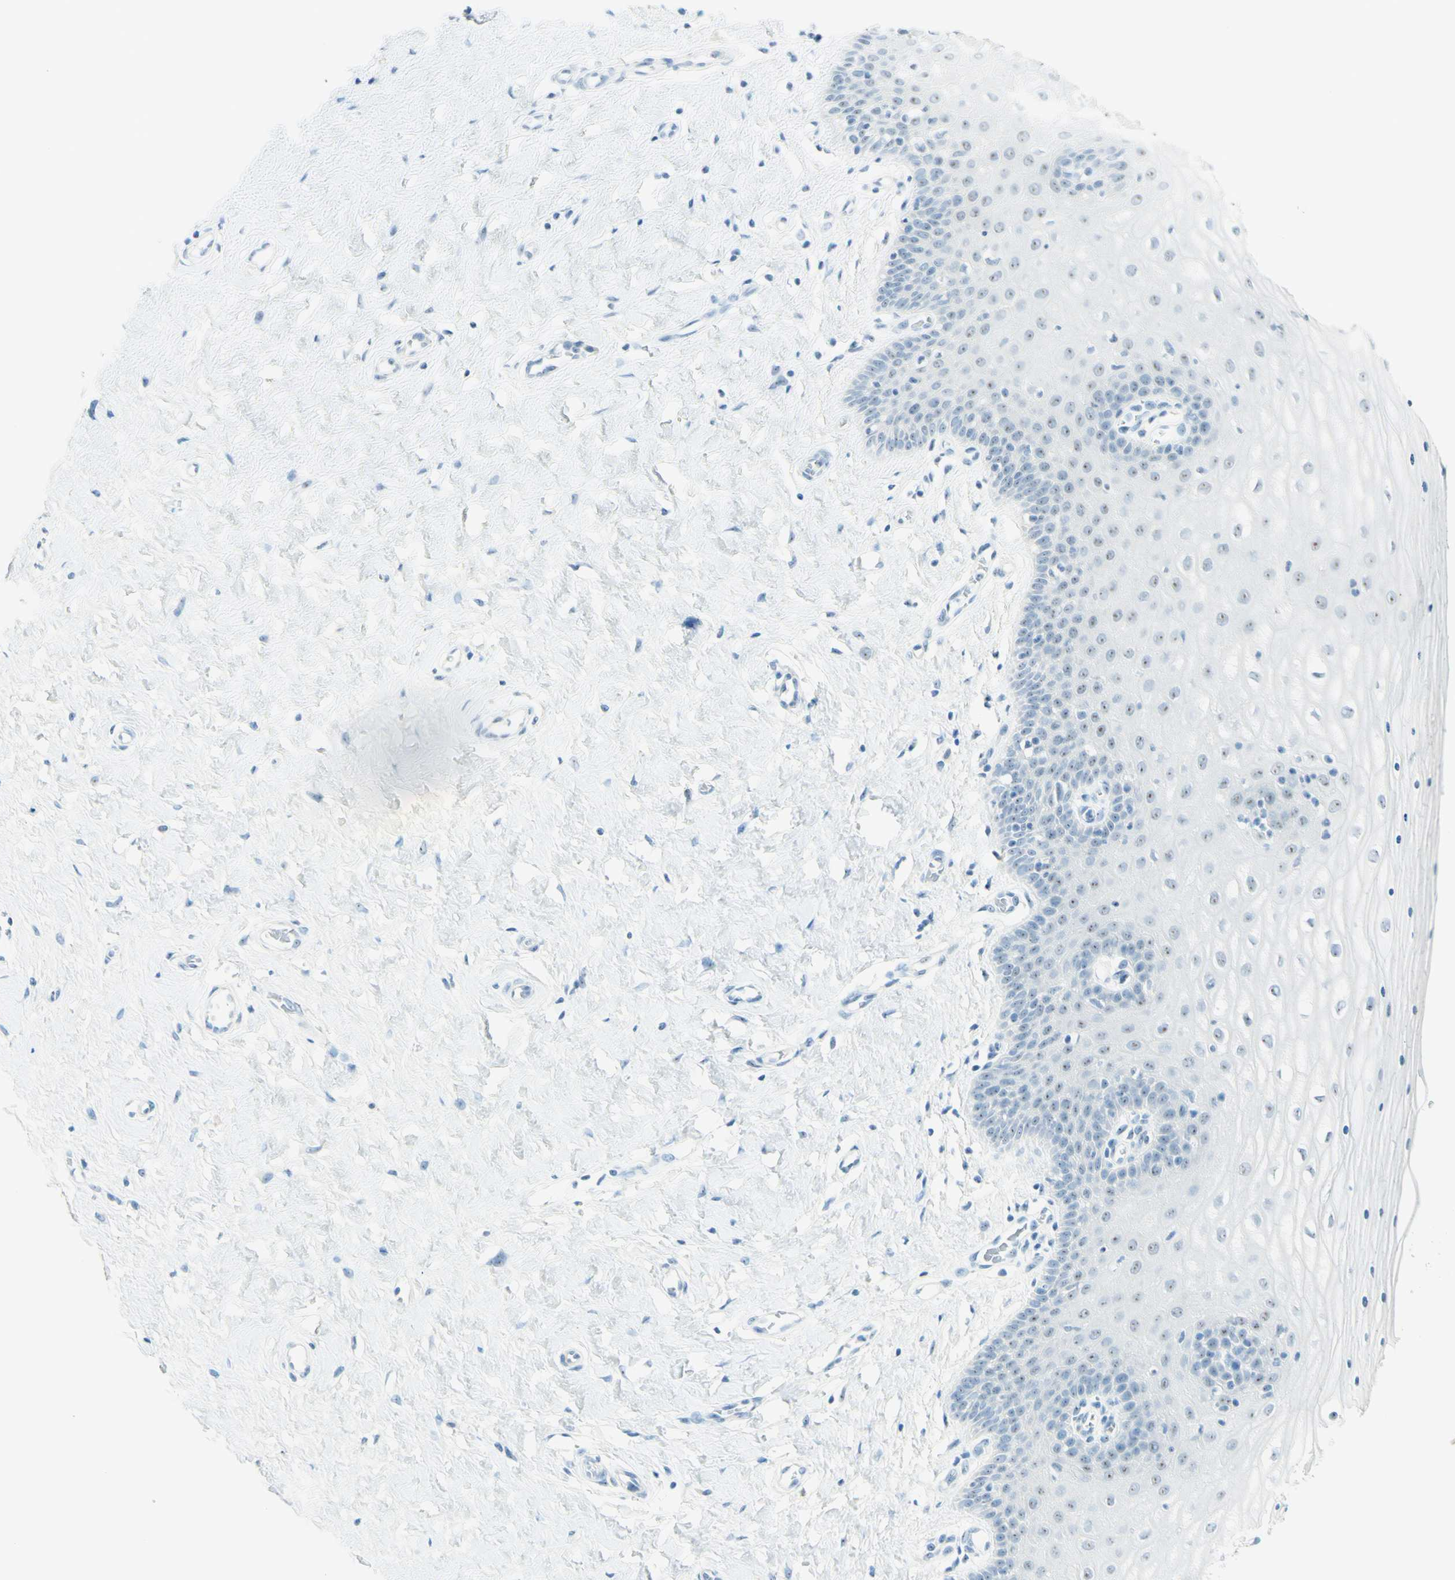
{"staining": {"intensity": "negative", "quantity": "none", "location": "none"}, "tissue": "cervix", "cell_type": "Glandular cells", "image_type": "normal", "snomed": [{"axis": "morphology", "description": "Normal tissue, NOS"}, {"axis": "topography", "description": "Cervix"}], "caption": "Immunohistochemical staining of normal human cervix displays no significant expression in glandular cells.", "gene": "FMR1NB", "patient": {"sex": "female", "age": 55}}